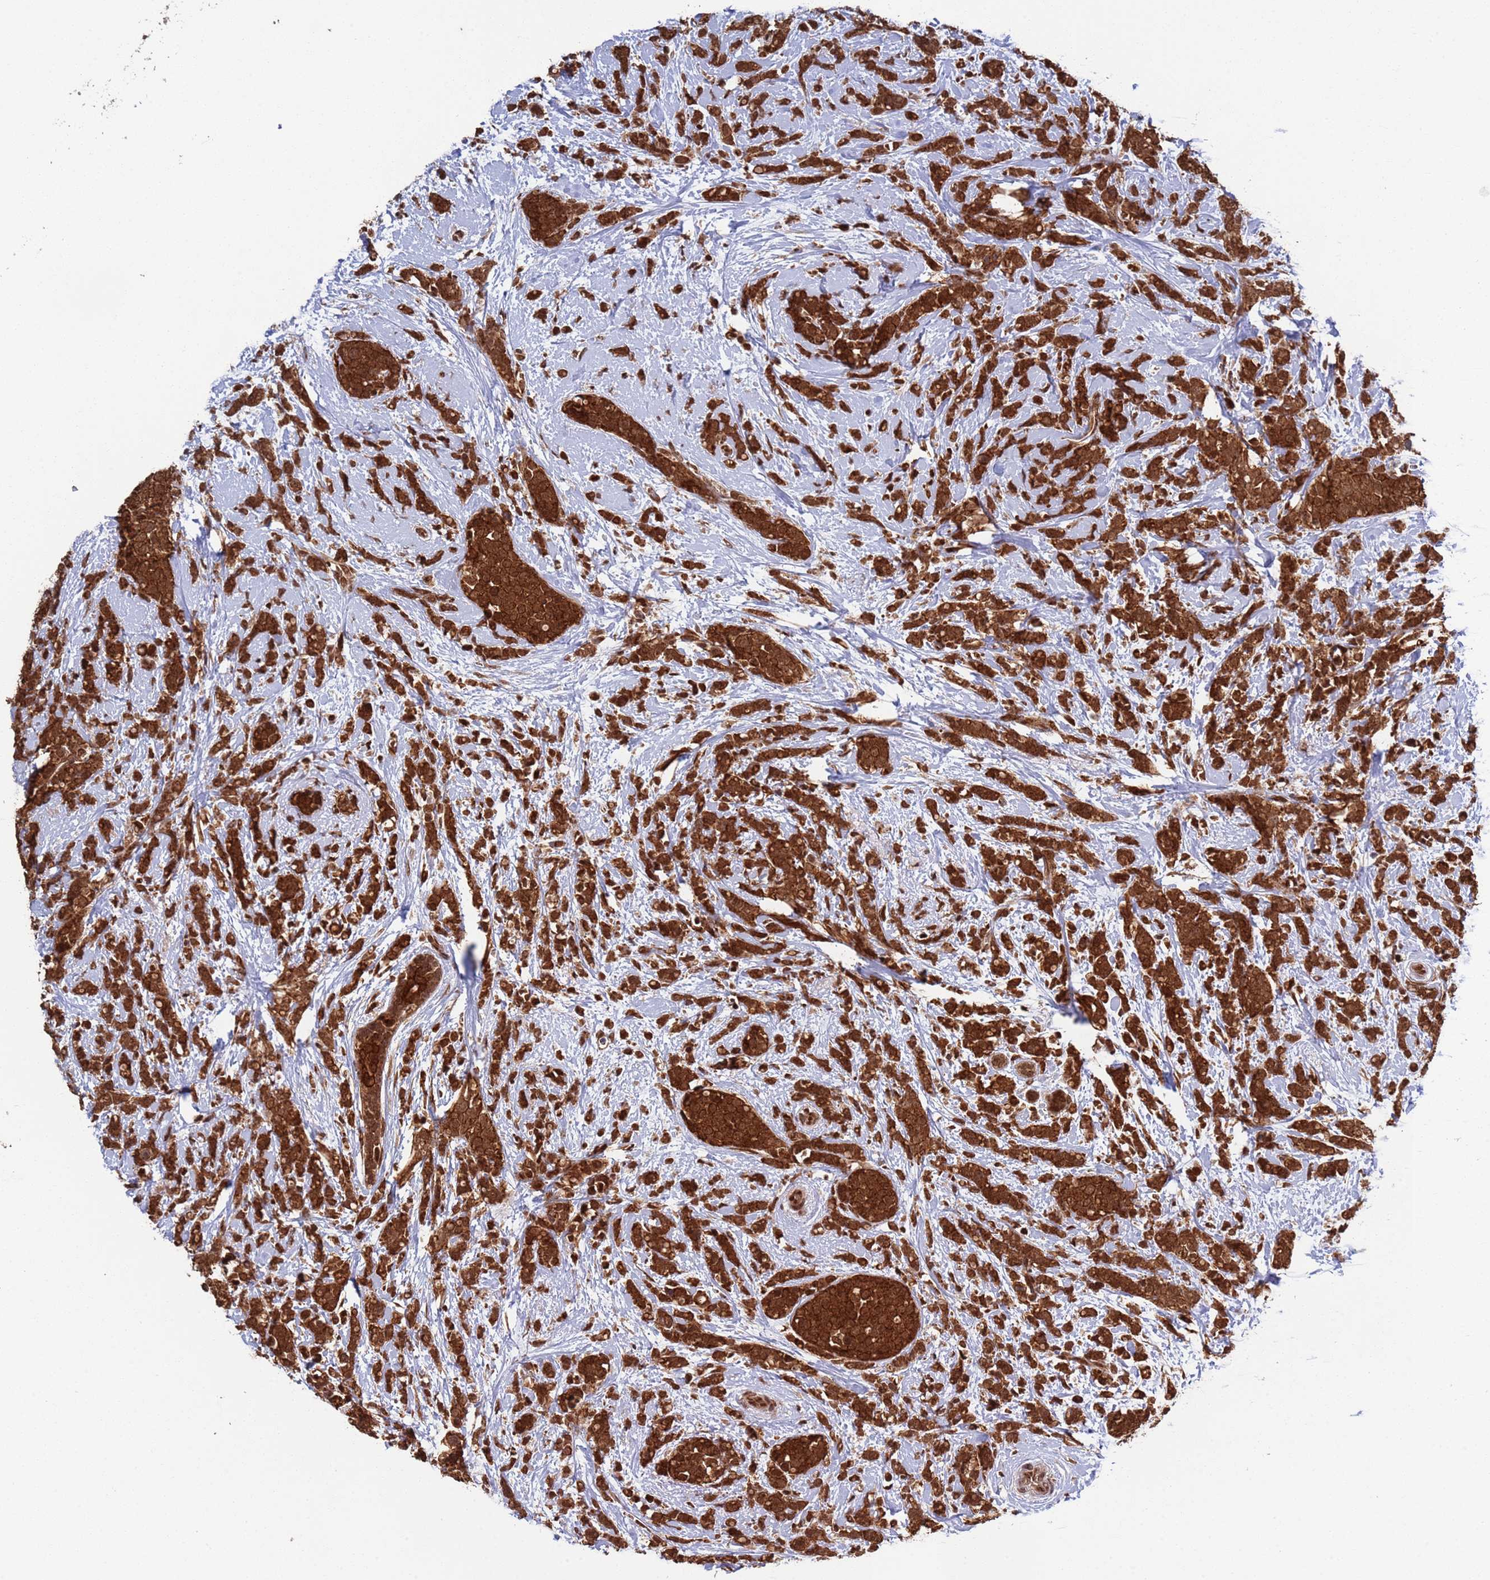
{"staining": {"intensity": "strong", "quantity": ">75%", "location": "cytoplasmic/membranous,nuclear"}, "tissue": "breast cancer", "cell_type": "Tumor cells", "image_type": "cancer", "snomed": [{"axis": "morphology", "description": "Lobular carcinoma"}, {"axis": "topography", "description": "Breast"}], "caption": "This photomicrograph reveals immunohistochemistry staining of human breast cancer (lobular carcinoma), with high strong cytoplasmic/membranous and nuclear positivity in about >75% of tumor cells.", "gene": "FUBP3", "patient": {"sex": "female", "age": 58}}